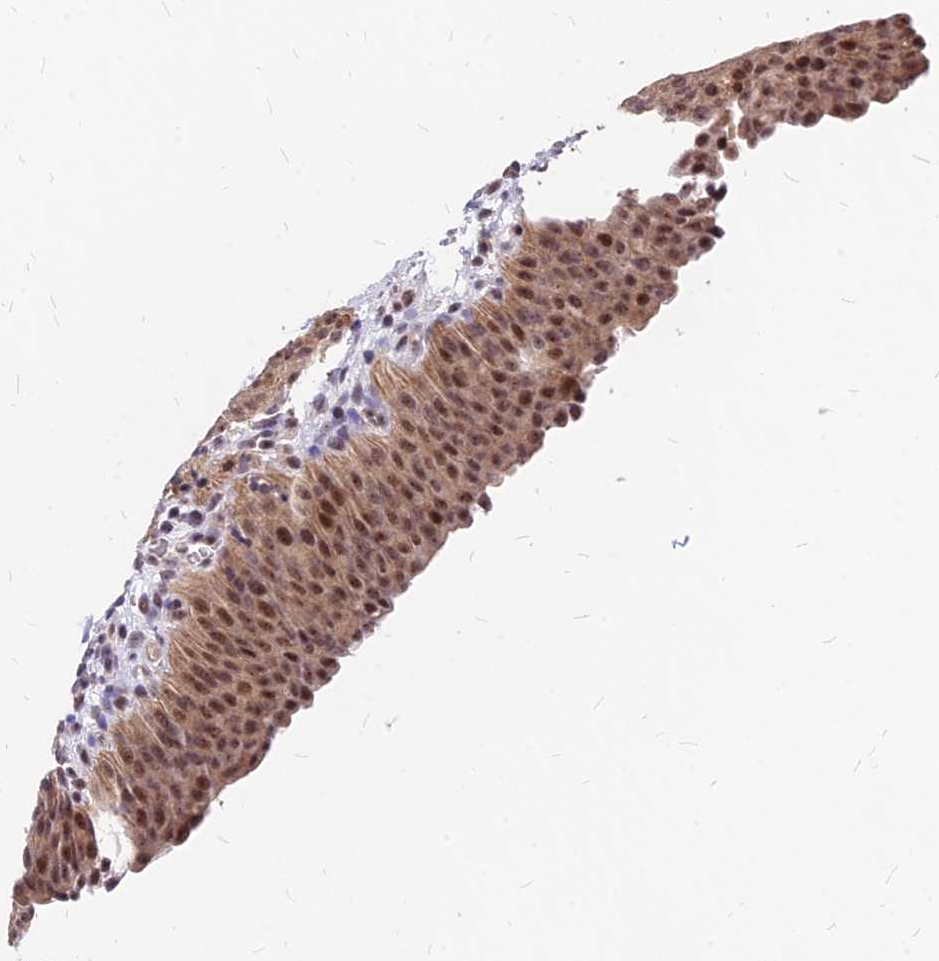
{"staining": {"intensity": "moderate", "quantity": ">75%", "location": "cytoplasmic/membranous,nuclear"}, "tissue": "urinary bladder", "cell_type": "Urothelial cells", "image_type": "normal", "snomed": [{"axis": "morphology", "description": "Normal tissue, NOS"}, {"axis": "morphology", "description": "Dysplasia, NOS"}, {"axis": "topography", "description": "Urinary bladder"}], "caption": "A medium amount of moderate cytoplasmic/membranous,nuclear positivity is appreciated in approximately >75% of urothelial cells in unremarkable urinary bladder. (DAB IHC, brown staining for protein, blue staining for nuclei).", "gene": "DDX55", "patient": {"sex": "male", "age": 35}}